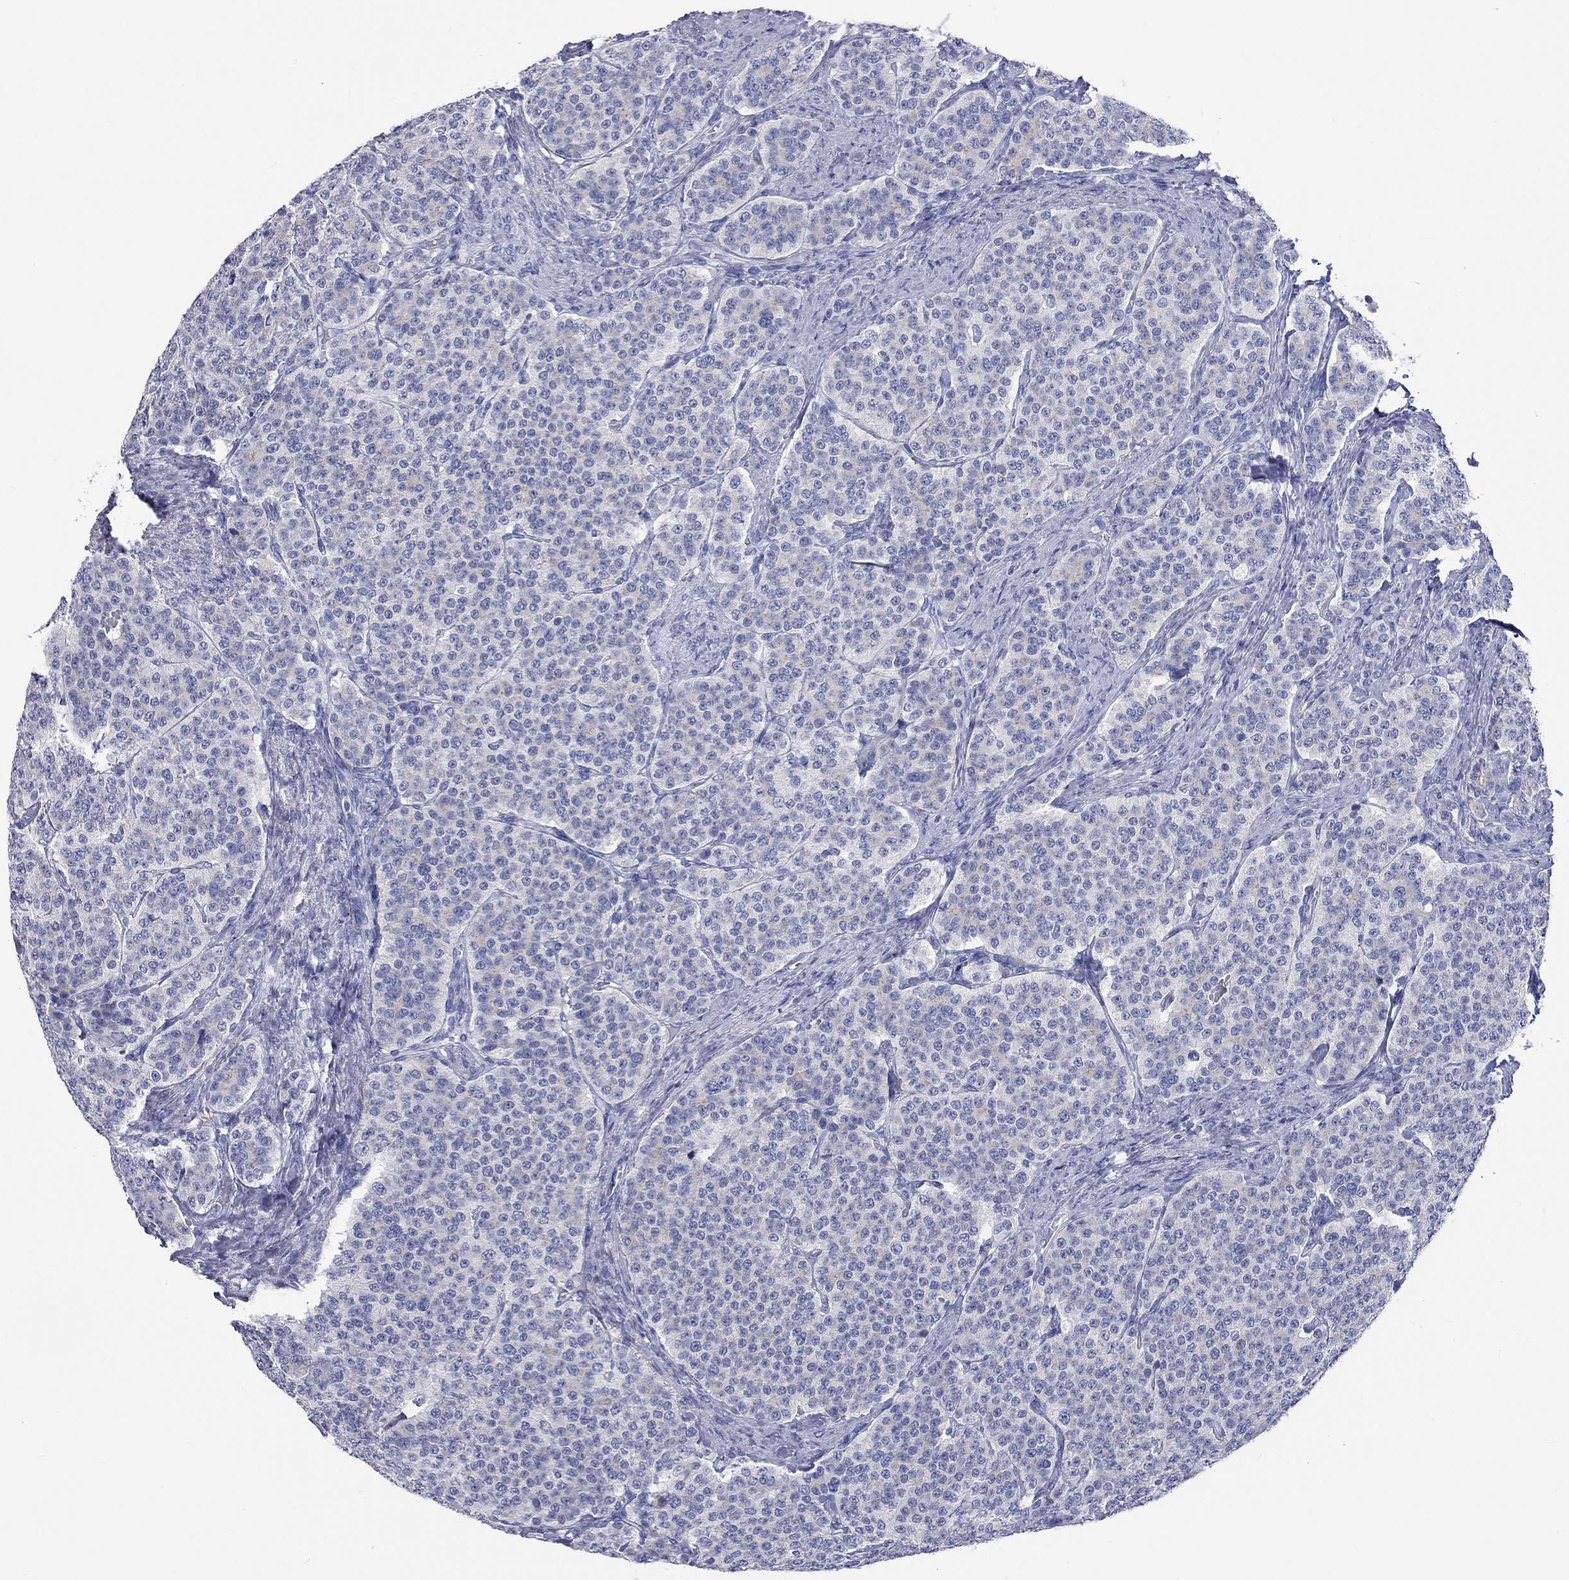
{"staining": {"intensity": "negative", "quantity": "none", "location": "none"}, "tissue": "carcinoid", "cell_type": "Tumor cells", "image_type": "cancer", "snomed": [{"axis": "morphology", "description": "Carcinoid, malignant, NOS"}, {"axis": "topography", "description": "Small intestine"}], "caption": "An immunohistochemistry micrograph of carcinoid is shown. There is no staining in tumor cells of carcinoid.", "gene": "SPATA9", "patient": {"sex": "female", "age": 58}}